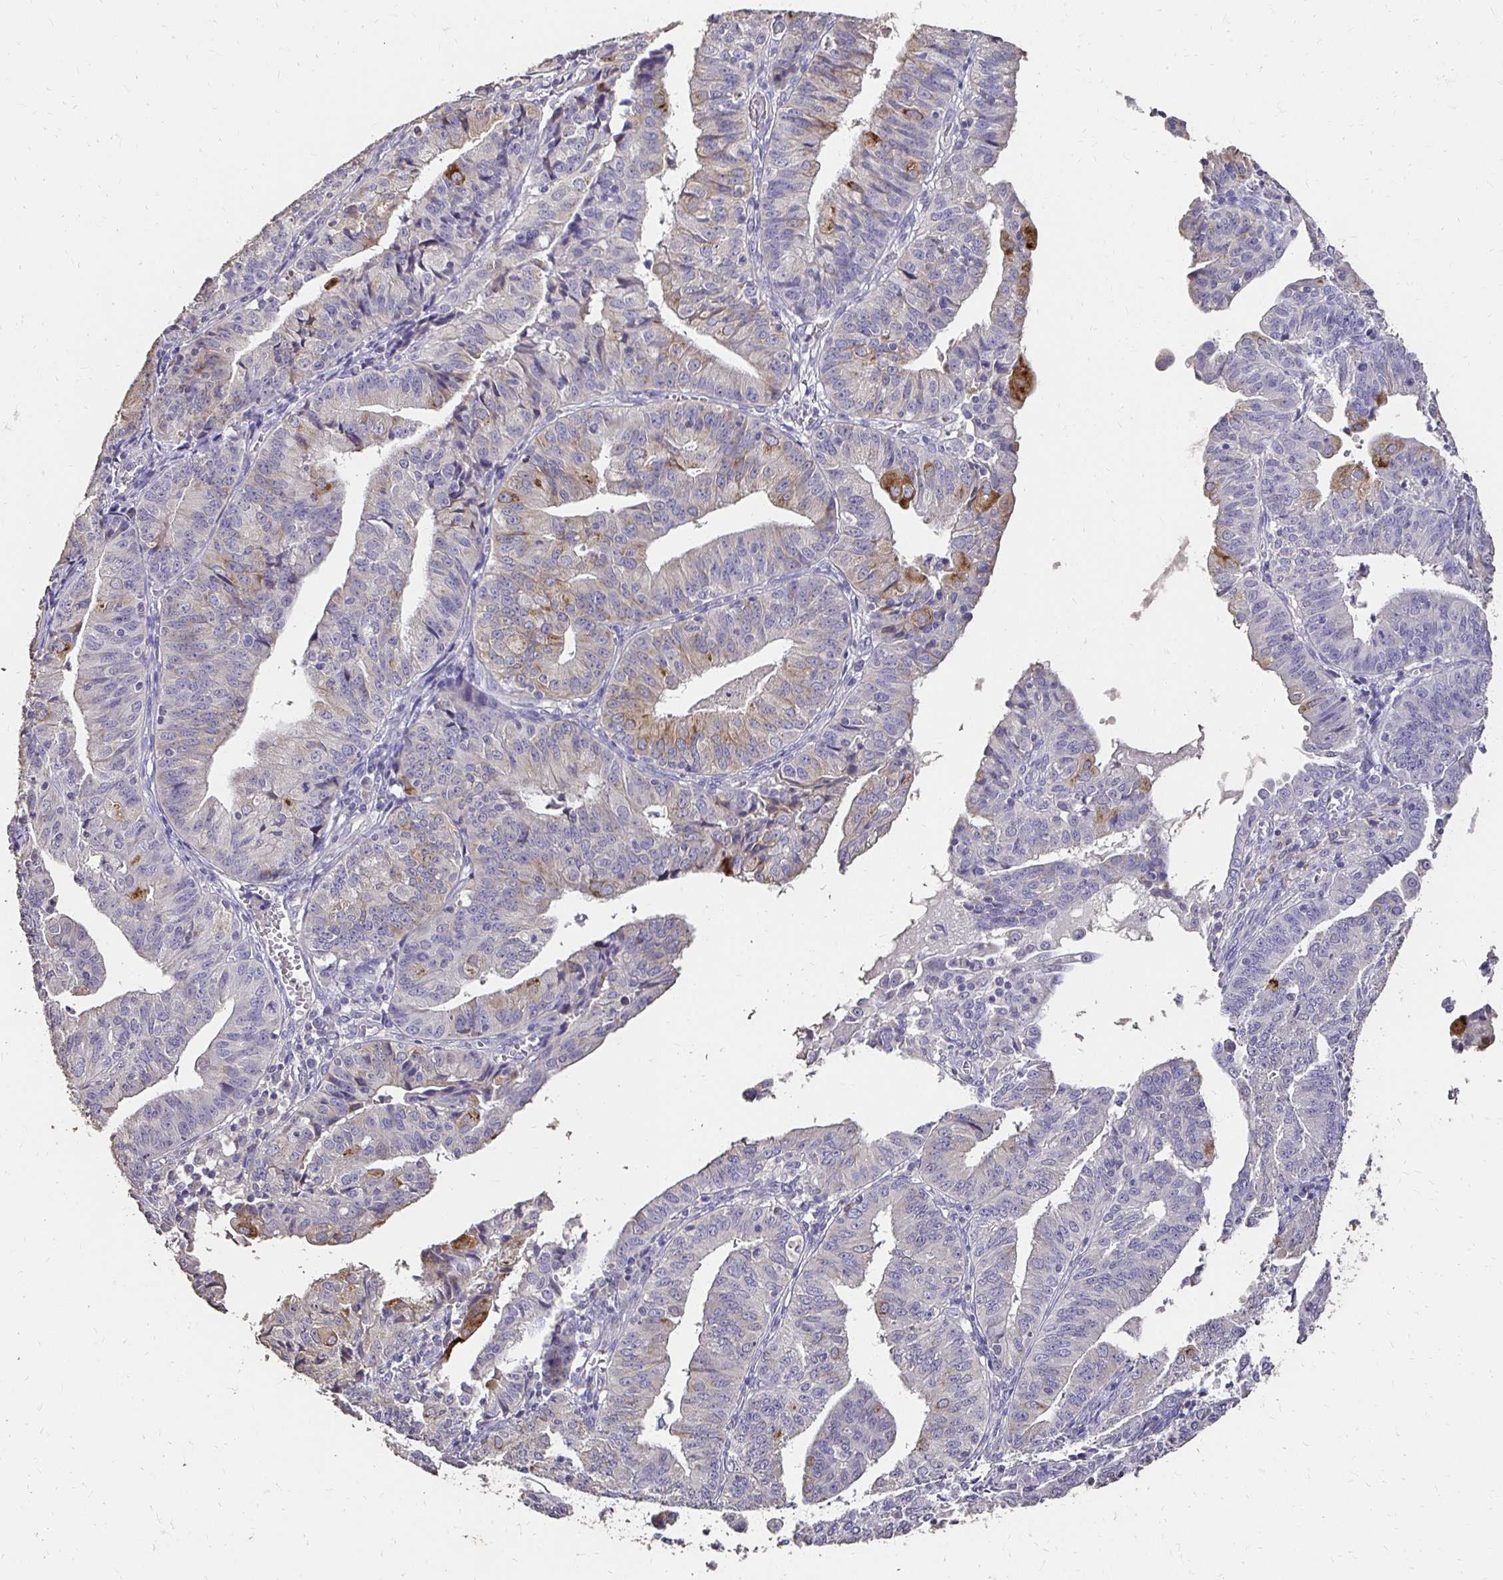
{"staining": {"intensity": "moderate", "quantity": "<25%", "location": "cytoplasmic/membranous"}, "tissue": "endometrial cancer", "cell_type": "Tumor cells", "image_type": "cancer", "snomed": [{"axis": "morphology", "description": "Adenocarcinoma, NOS"}, {"axis": "topography", "description": "Endometrium"}], "caption": "Human adenocarcinoma (endometrial) stained with a protein marker exhibits moderate staining in tumor cells.", "gene": "UGT1A6", "patient": {"sex": "female", "age": 56}}